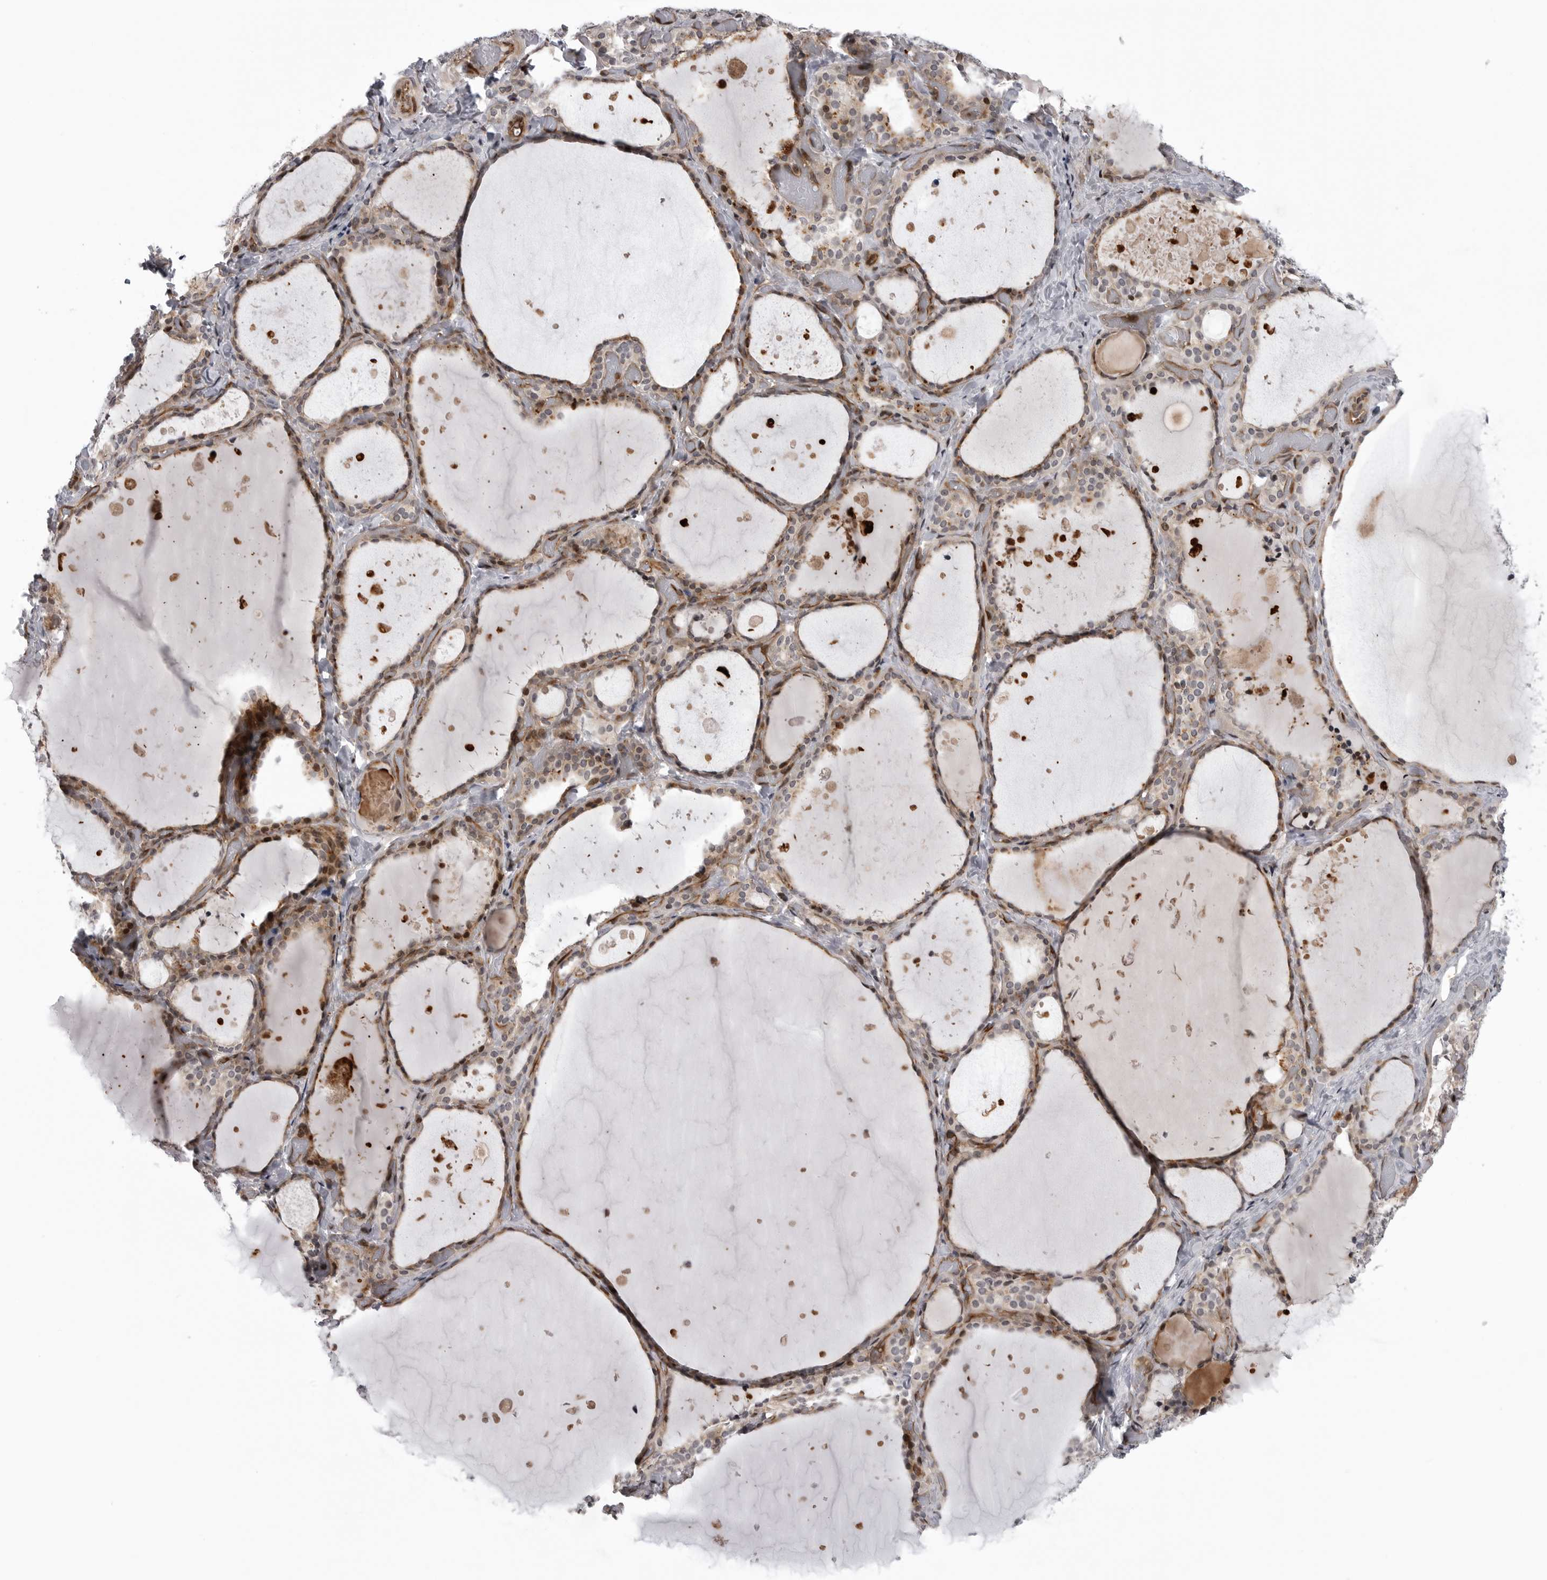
{"staining": {"intensity": "moderate", "quantity": ">75%", "location": "cytoplasmic/membranous,nuclear"}, "tissue": "thyroid gland", "cell_type": "Glandular cells", "image_type": "normal", "snomed": [{"axis": "morphology", "description": "Normal tissue, NOS"}, {"axis": "topography", "description": "Thyroid gland"}], "caption": "IHC photomicrograph of normal thyroid gland: thyroid gland stained using immunohistochemistry (IHC) exhibits medium levels of moderate protein expression localized specifically in the cytoplasmic/membranous,nuclear of glandular cells, appearing as a cytoplasmic/membranous,nuclear brown color.", "gene": "ABL1", "patient": {"sex": "female", "age": 44}}